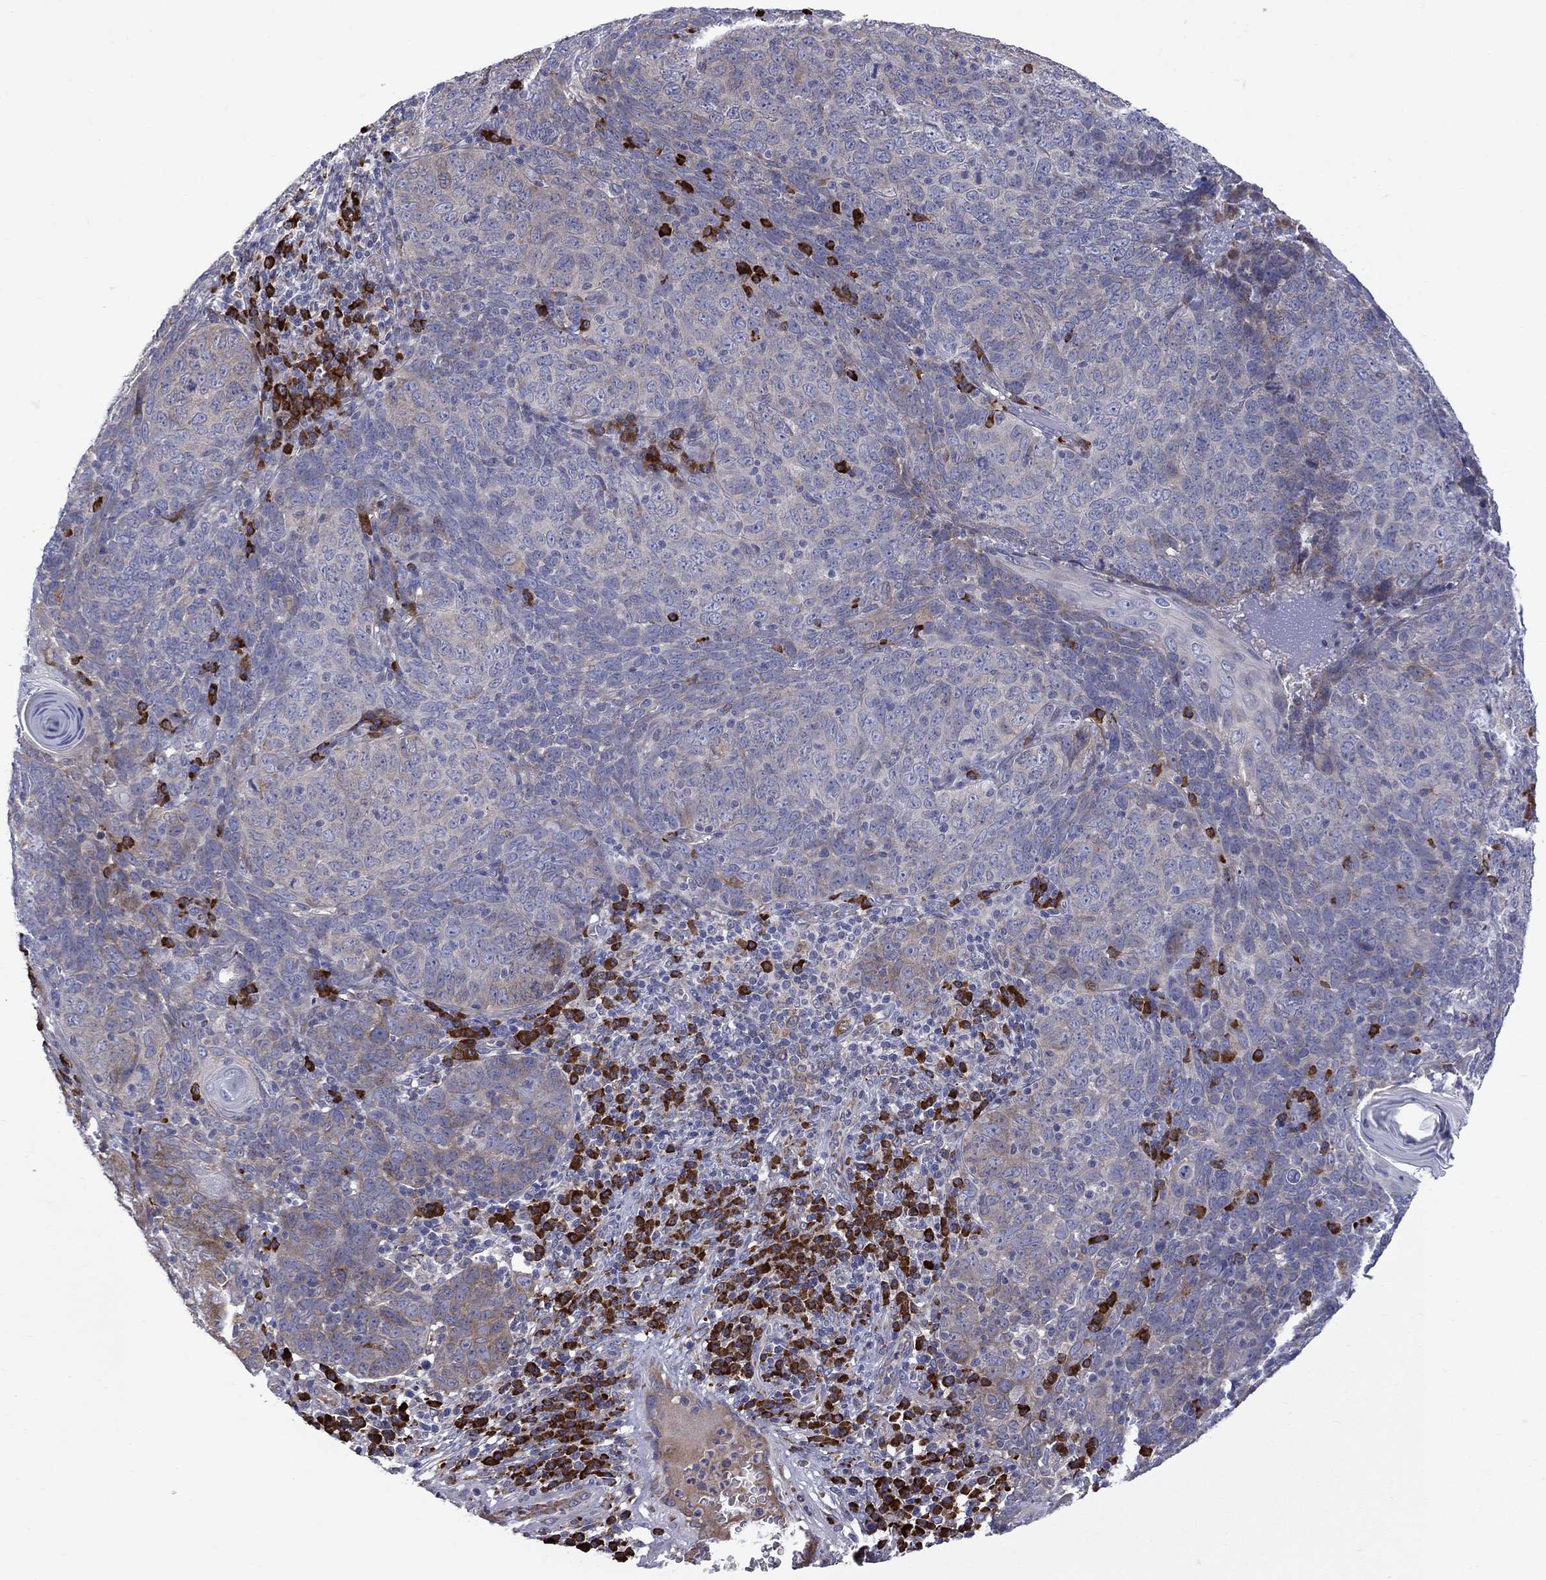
{"staining": {"intensity": "moderate", "quantity": "<25%", "location": "cytoplasmic/membranous"}, "tissue": "skin cancer", "cell_type": "Tumor cells", "image_type": "cancer", "snomed": [{"axis": "morphology", "description": "Squamous cell carcinoma, NOS"}, {"axis": "topography", "description": "Skin"}, {"axis": "topography", "description": "Anal"}], "caption": "Human skin cancer stained for a protein (brown) displays moderate cytoplasmic/membranous positive staining in approximately <25% of tumor cells.", "gene": "ASNS", "patient": {"sex": "female", "age": 51}}